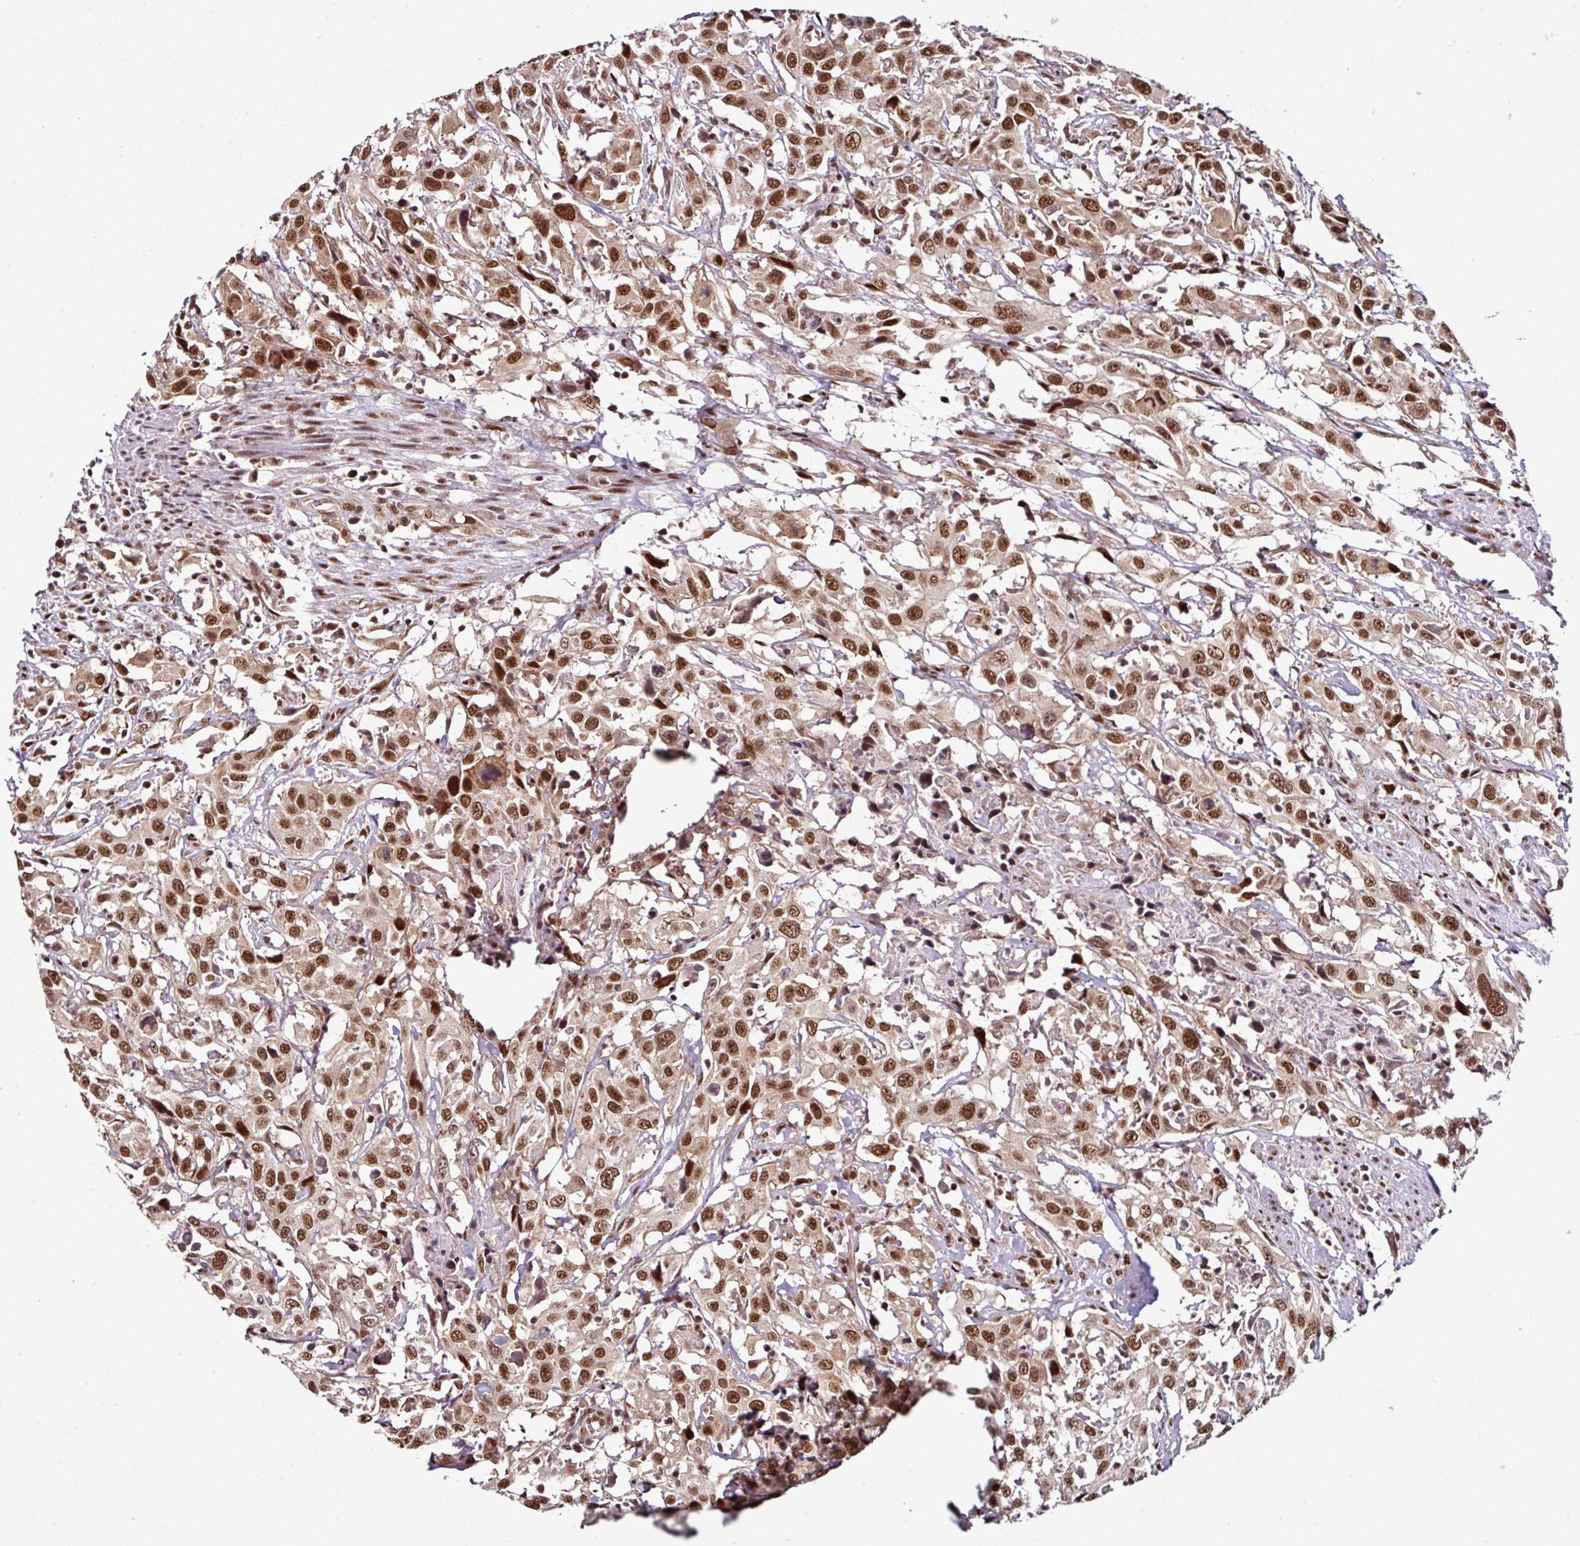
{"staining": {"intensity": "strong", "quantity": ">75%", "location": "nuclear"}, "tissue": "urothelial cancer", "cell_type": "Tumor cells", "image_type": "cancer", "snomed": [{"axis": "morphology", "description": "Urothelial carcinoma, High grade"}, {"axis": "topography", "description": "Urinary bladder"}], "caption": "DAB (3,3'-diaminobenzidine) immunohistochemical staining of urothelial cancer reveals strong nuclear protein expression in about >75% of tumor cells.", "gene": "MORF4L2", "patient": {"sex": "male", "age": 61}}